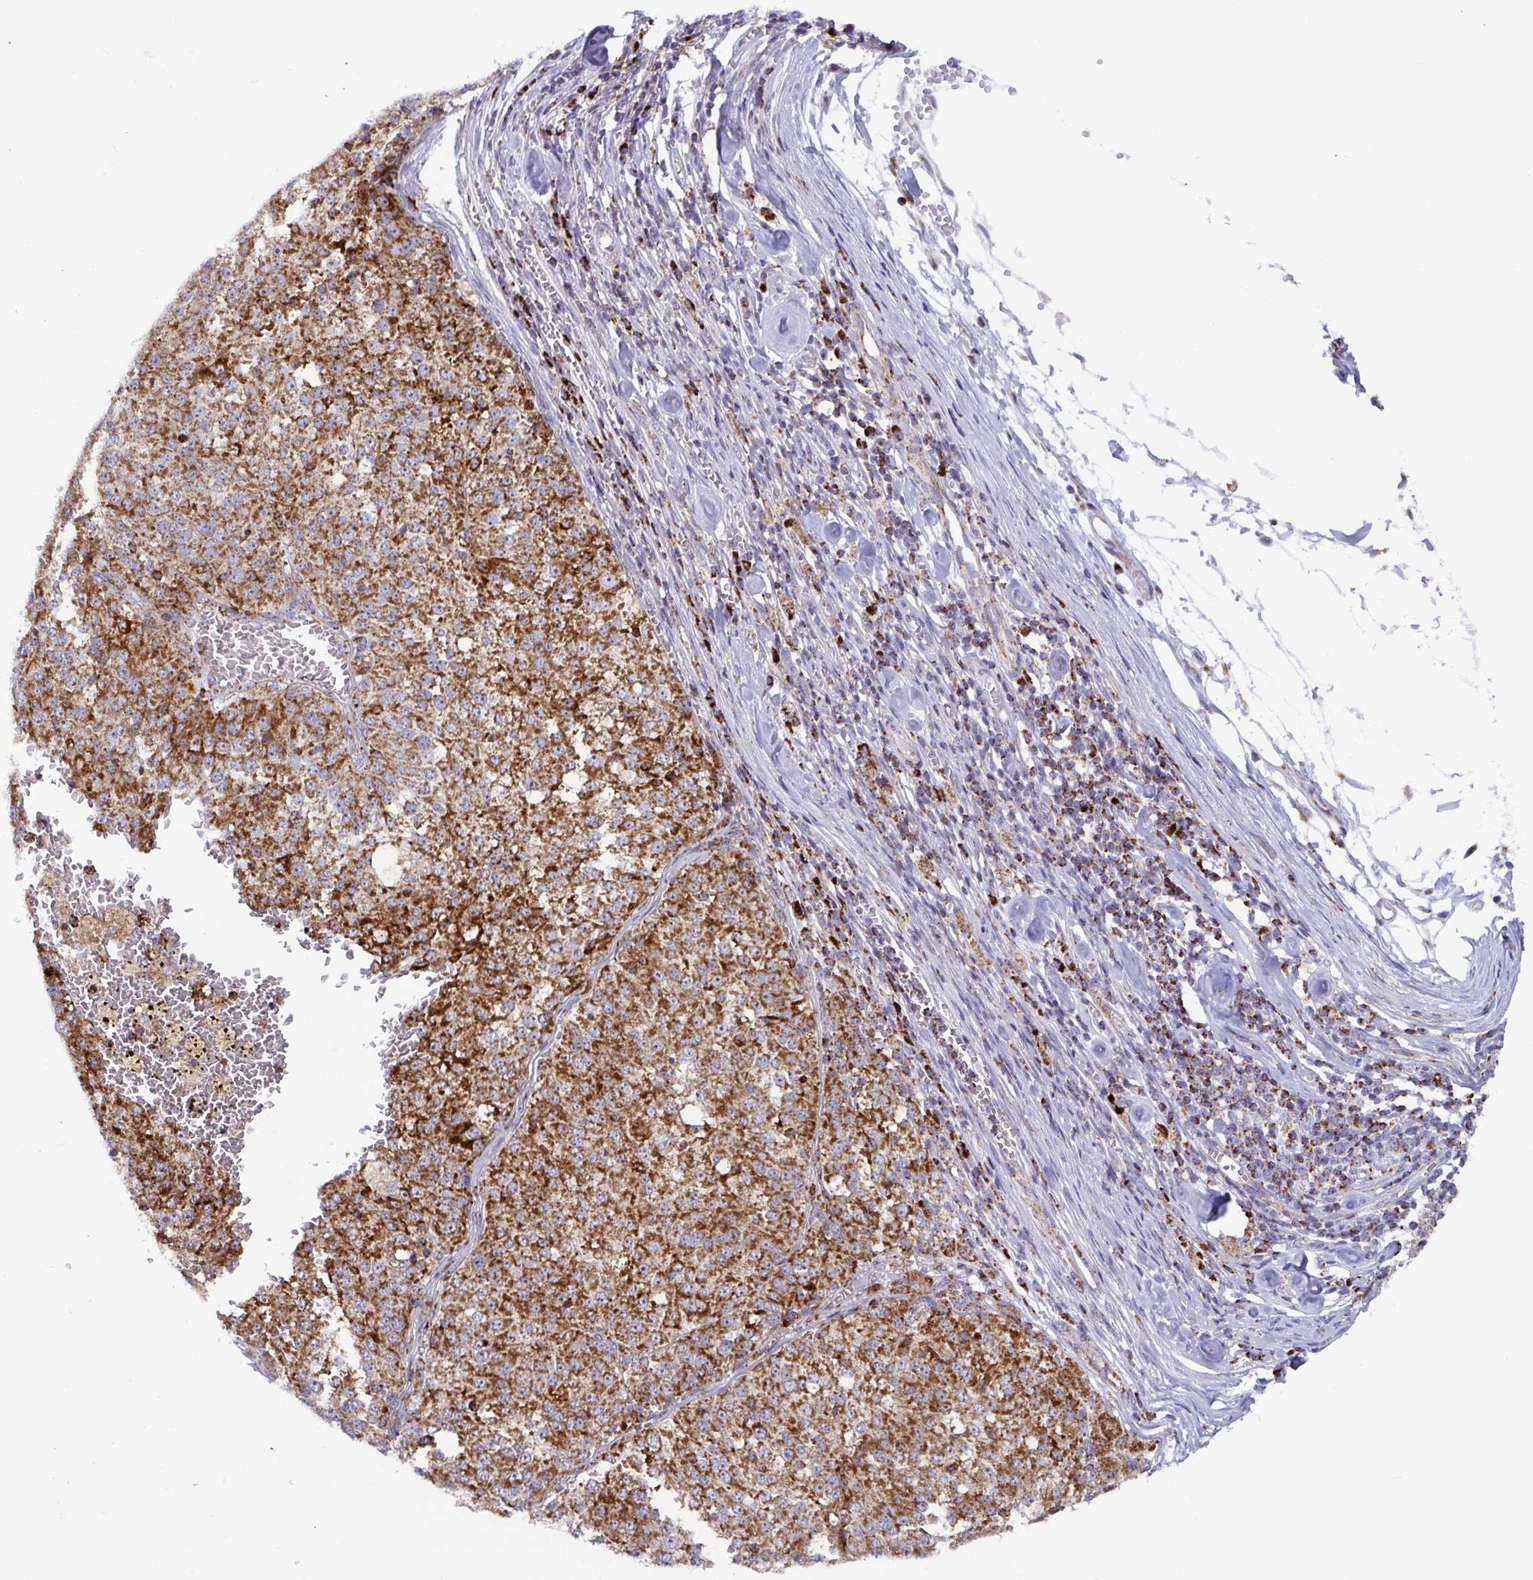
{"staining": {"intensity": "strong", "quantity": ">75%", "location": "cytoplasmic/membranous"}, "tissue": "melanoma", "cell_type": "Tumor cells", "image_type": "cancer", "snomed": [{"axis": "morphology", "description": "Malignant melanoma, Metastatic site"}, {"axis": "topography", "description": "Lymph node"}], "caption": "High-magnification brightfield microscopy of melanoma stained with DAB (brown) and counterstained with hematoxylin (blue). tumor cells exhibit strong cytoplasmic/membranous staining is identified in approximately>75% of cells.", "gene": "ATP5MJ", "patient": {"sex": "female", "age": 64}}